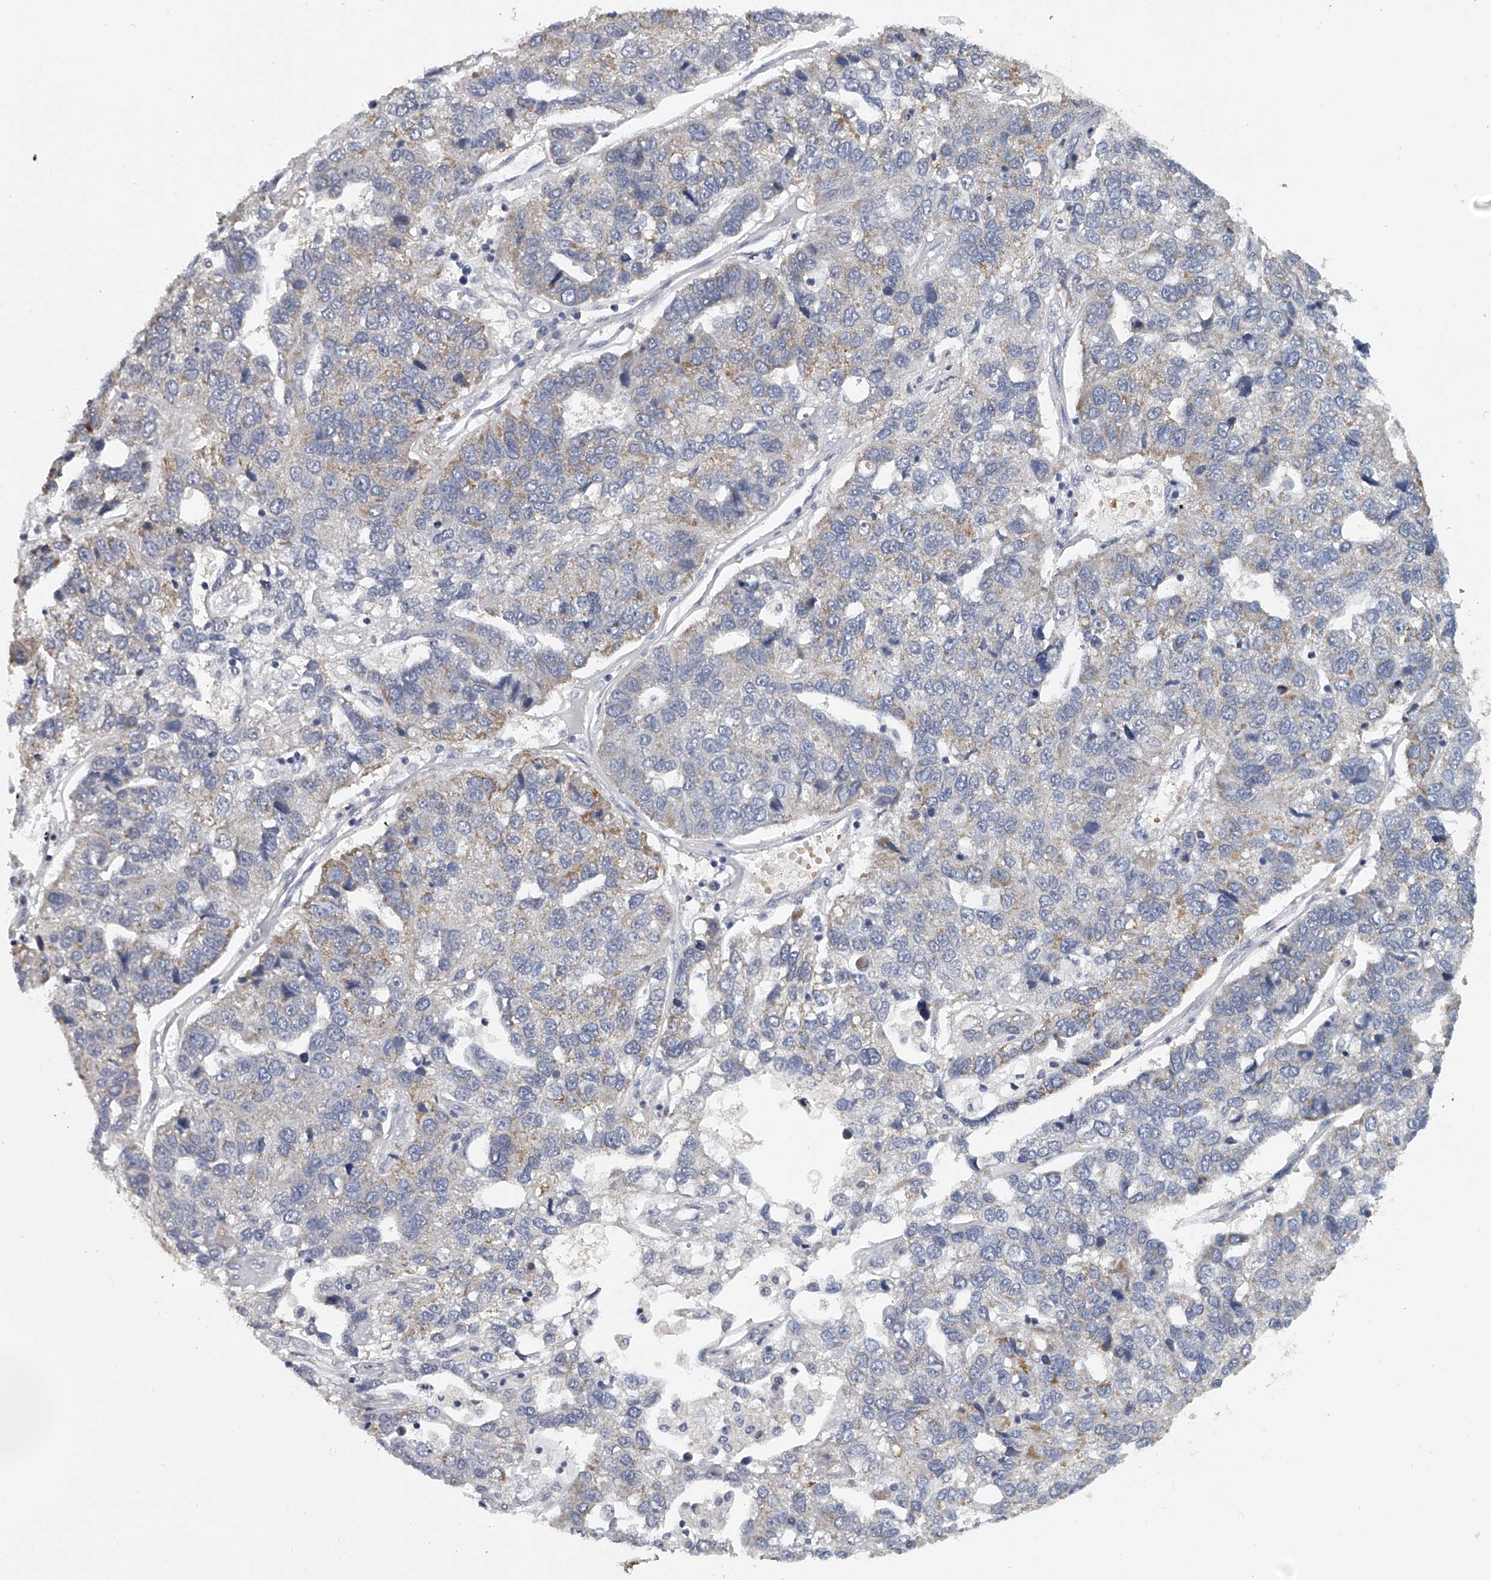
{"staining": {"intensity": "negative", "quantity": "none", "location": "none"}, "tissue": "pancreatic cancer", "cell_type": "Tumor cells", "image_type": "cancer", "snomed": [{"axis": "morphology", "description": "Adenocarcinoma, NOS"}, {"axis": "topography", "description": "Pancreas"}], "caption": "Immunohistochemistry image of human pancreatic adenocarcinoma stained for a protein (brown), which demonstrates no positivity in tumor cells.", "gene": "KLHL7", "patient": {"sex": "female", "age": 61}}